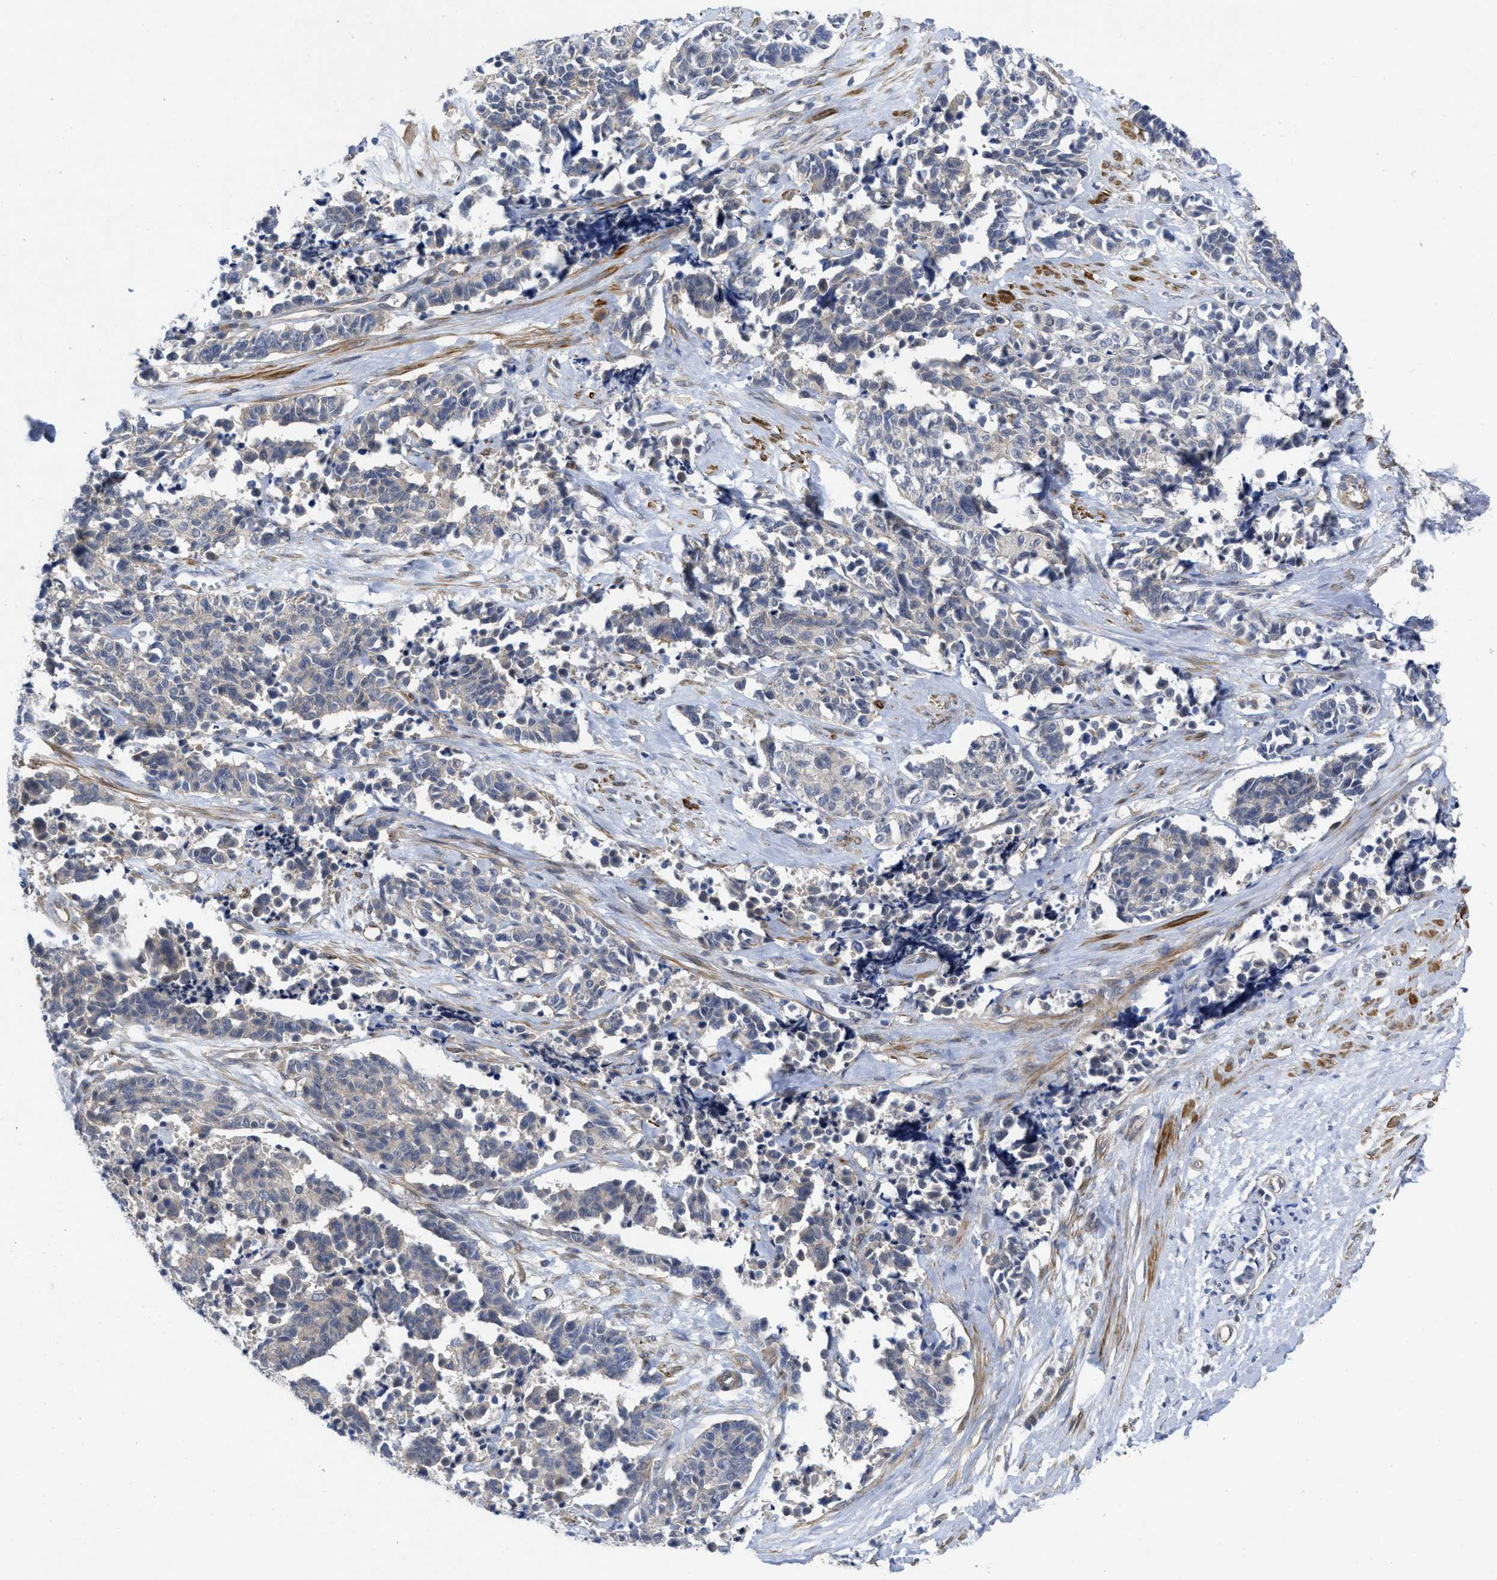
{"staining": {"intensity": "negative", "quantity": "none", "location": "none"}, "tissue": "cervical cancer", "cell_type": "Tumor cells", "image_type": "cancer", "snomed": [{"axis": "morphology", "description": "Squamous cell carcinoma, NOS"}, {"axis": "topography", "description": "Cervix"}], "caption": "Immunohistochemistry (IHC) image of human cervical cancer stained for a protein (brown), which demonstrates no positivity in tumor cells.", "gene": "ARHGEF26", "patient": {"sex": "female", "age": 35}}